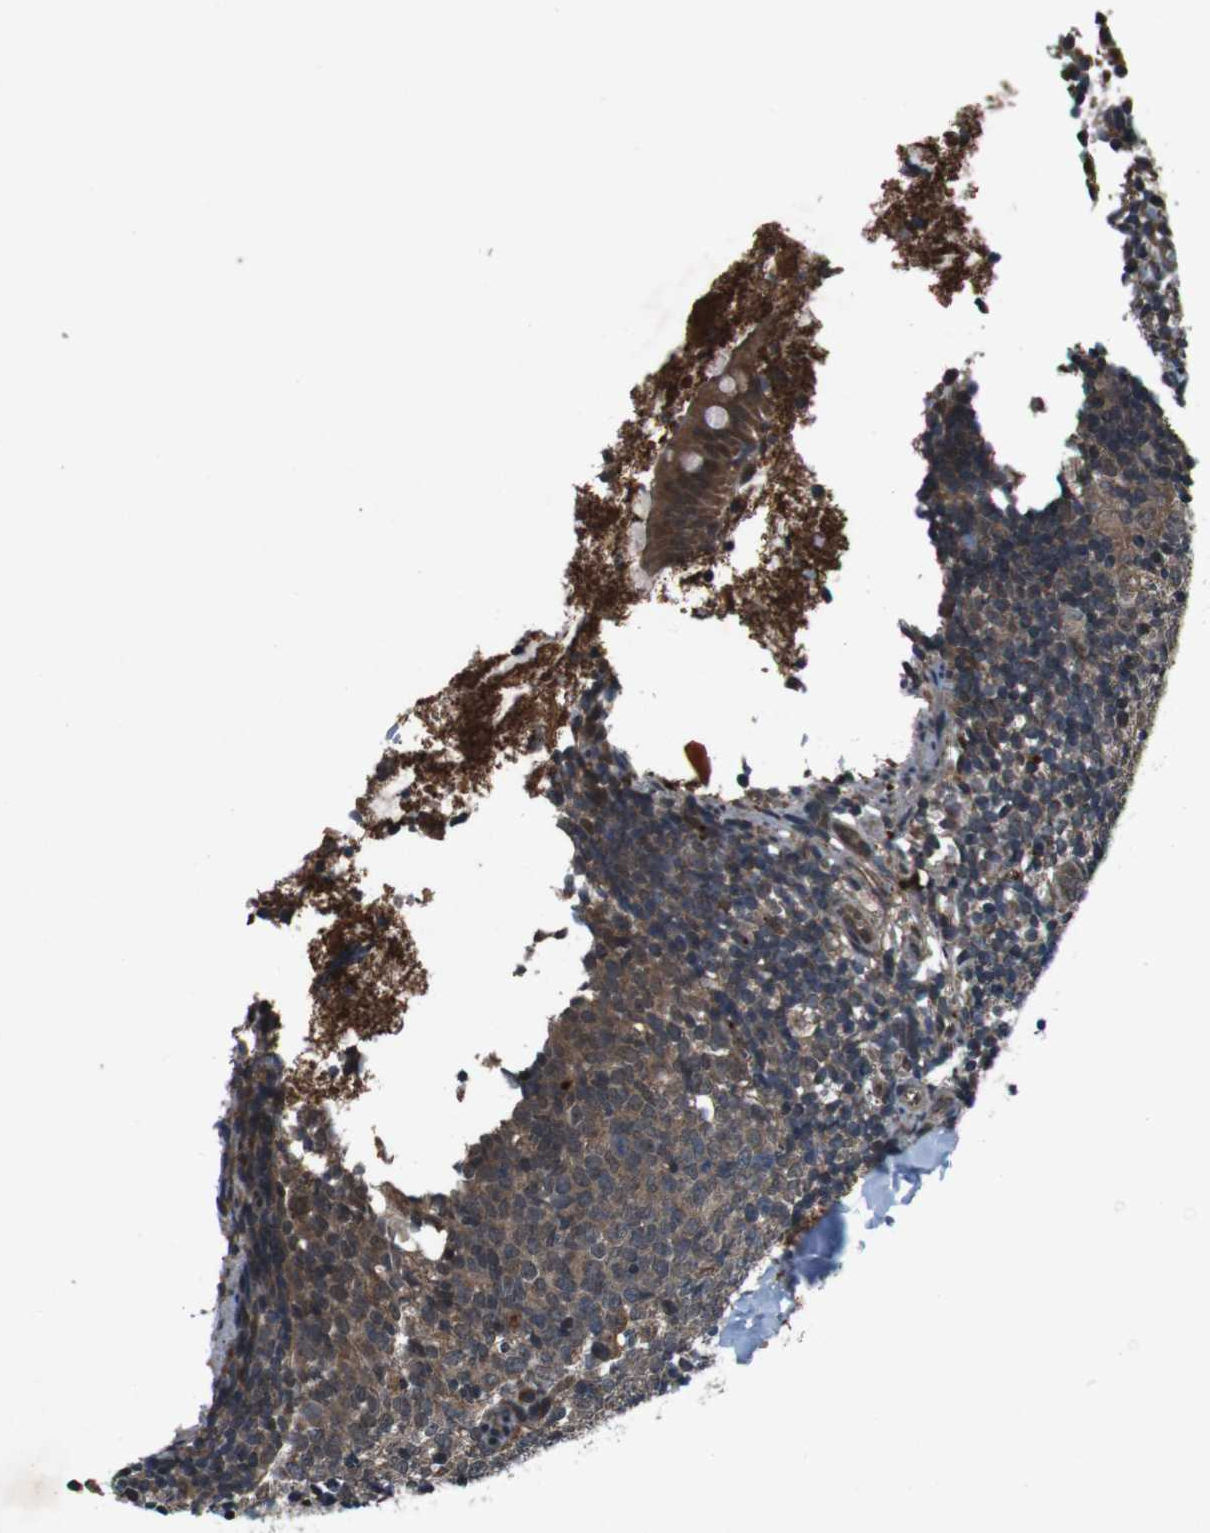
{"staining": {"intensity": "moderate", "quantity": ">75%", "location": "cytoplasmic/membranous"}, "tissue": "appendix", "cell_type": "Glandular cells", "image_type": "normal", "snomed": [{"axis": "morphology", "description": "Normal tissue, NOS"}, {"axis": "topography", "description": "Appendix"}], "caption": "Protein staining by IHC exhibits moderate cytoplasmic/membranous positivity in about >75% of glandular cells in normal appendix. Nuclei are stained in blue.", "gene": "SOCS1", "patient": {"sex": "female", "age": 20}}